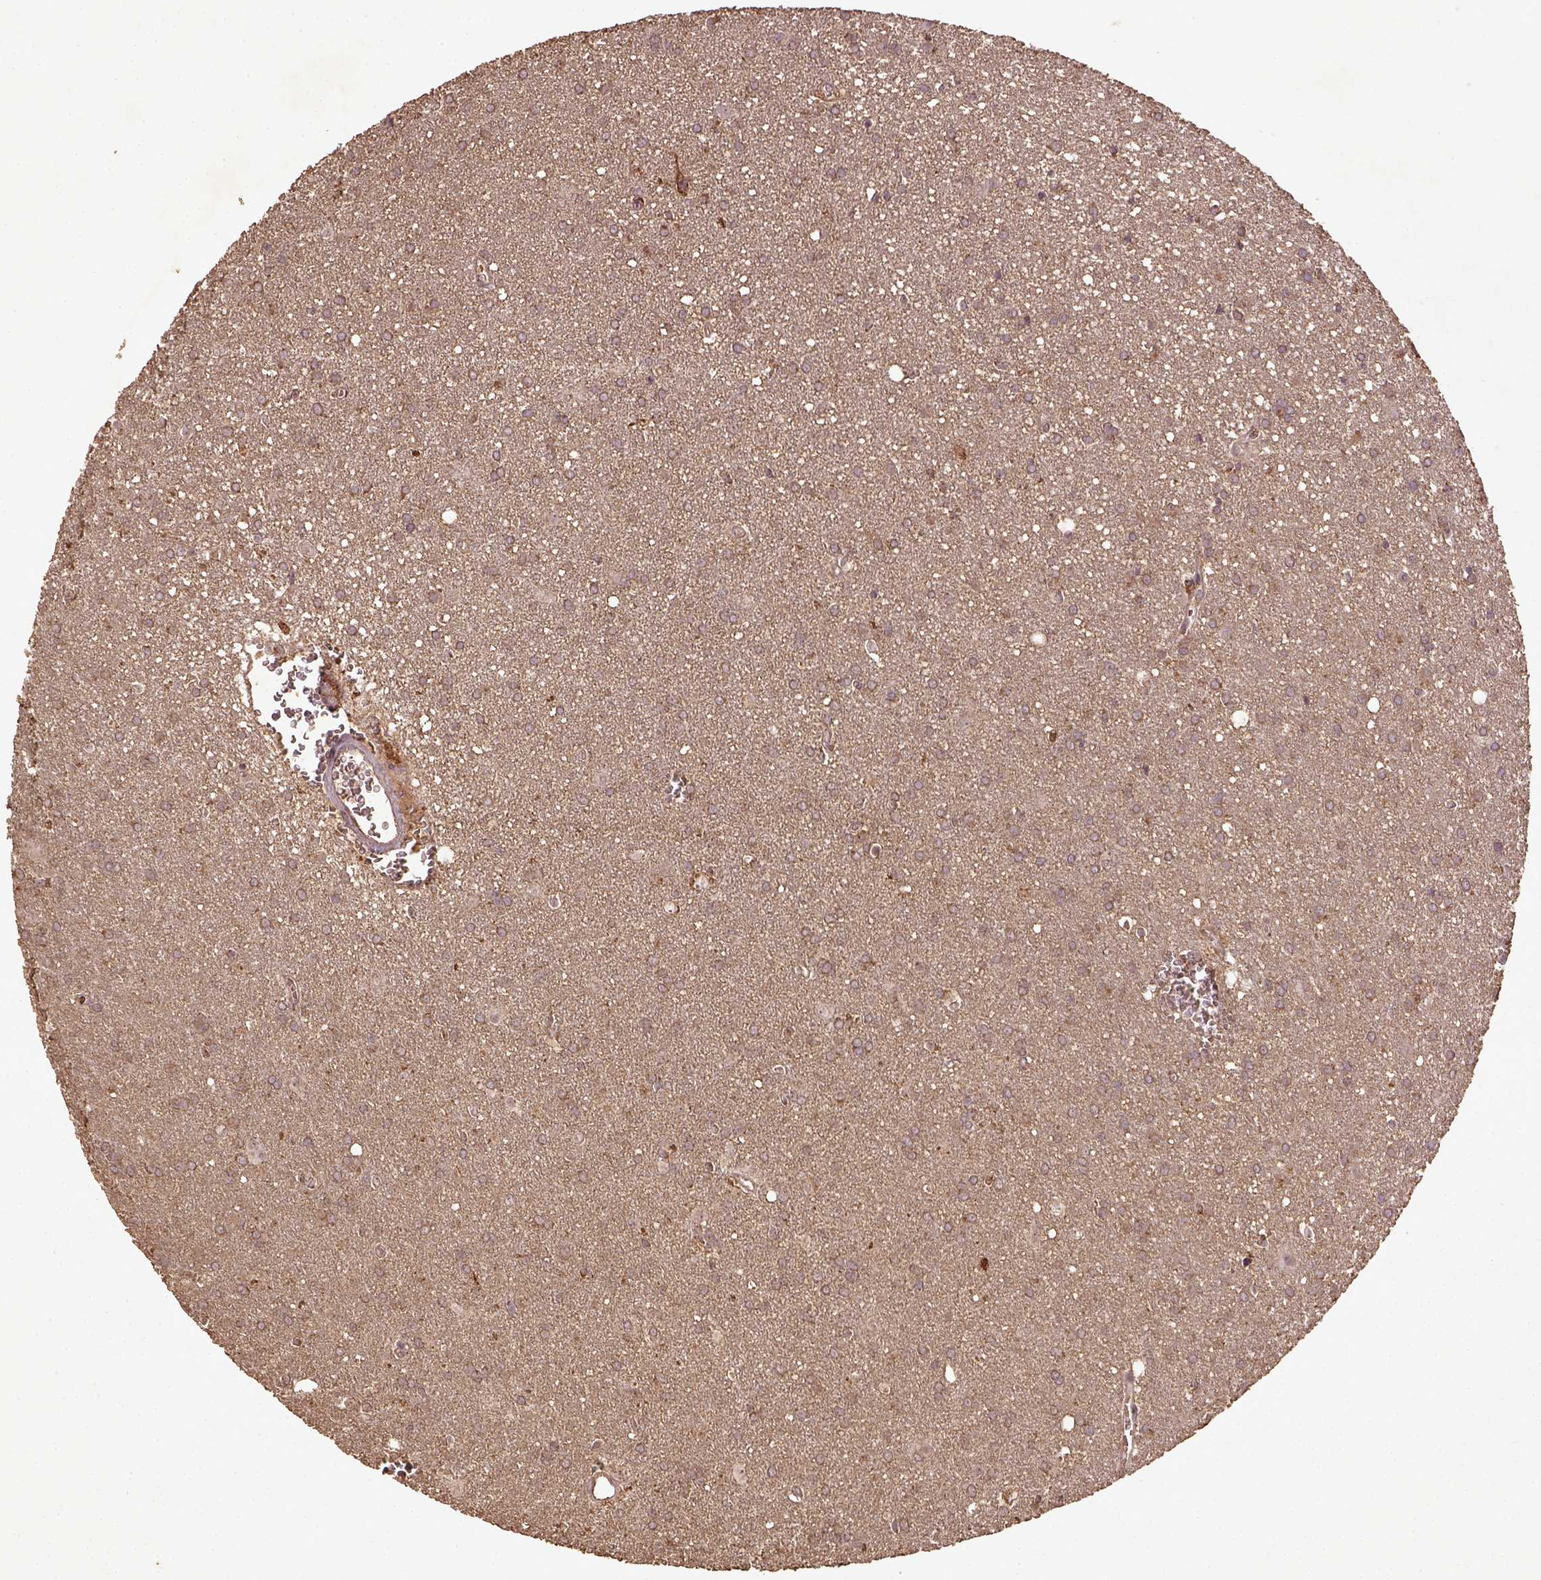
{"staining": {"intensity": "weak", "quantity": ">75%", "location": "cytoplasmic/membranous"}, "tissue": "glioma", "cell_type": "Tumor cells", "image_type": "cancer", "snomed": [{"axis": "morphology", "description": "Glioma, malignant, Low grade"}, {"axis": "topography", "description": "Brain"}], "caption": "A brown stain labels weak cytoplasmic/membranous positivity of a protein in glioma tumor cells.", "gene": "MT-CO1", "patient": {"sex": "male", "age": 58}}